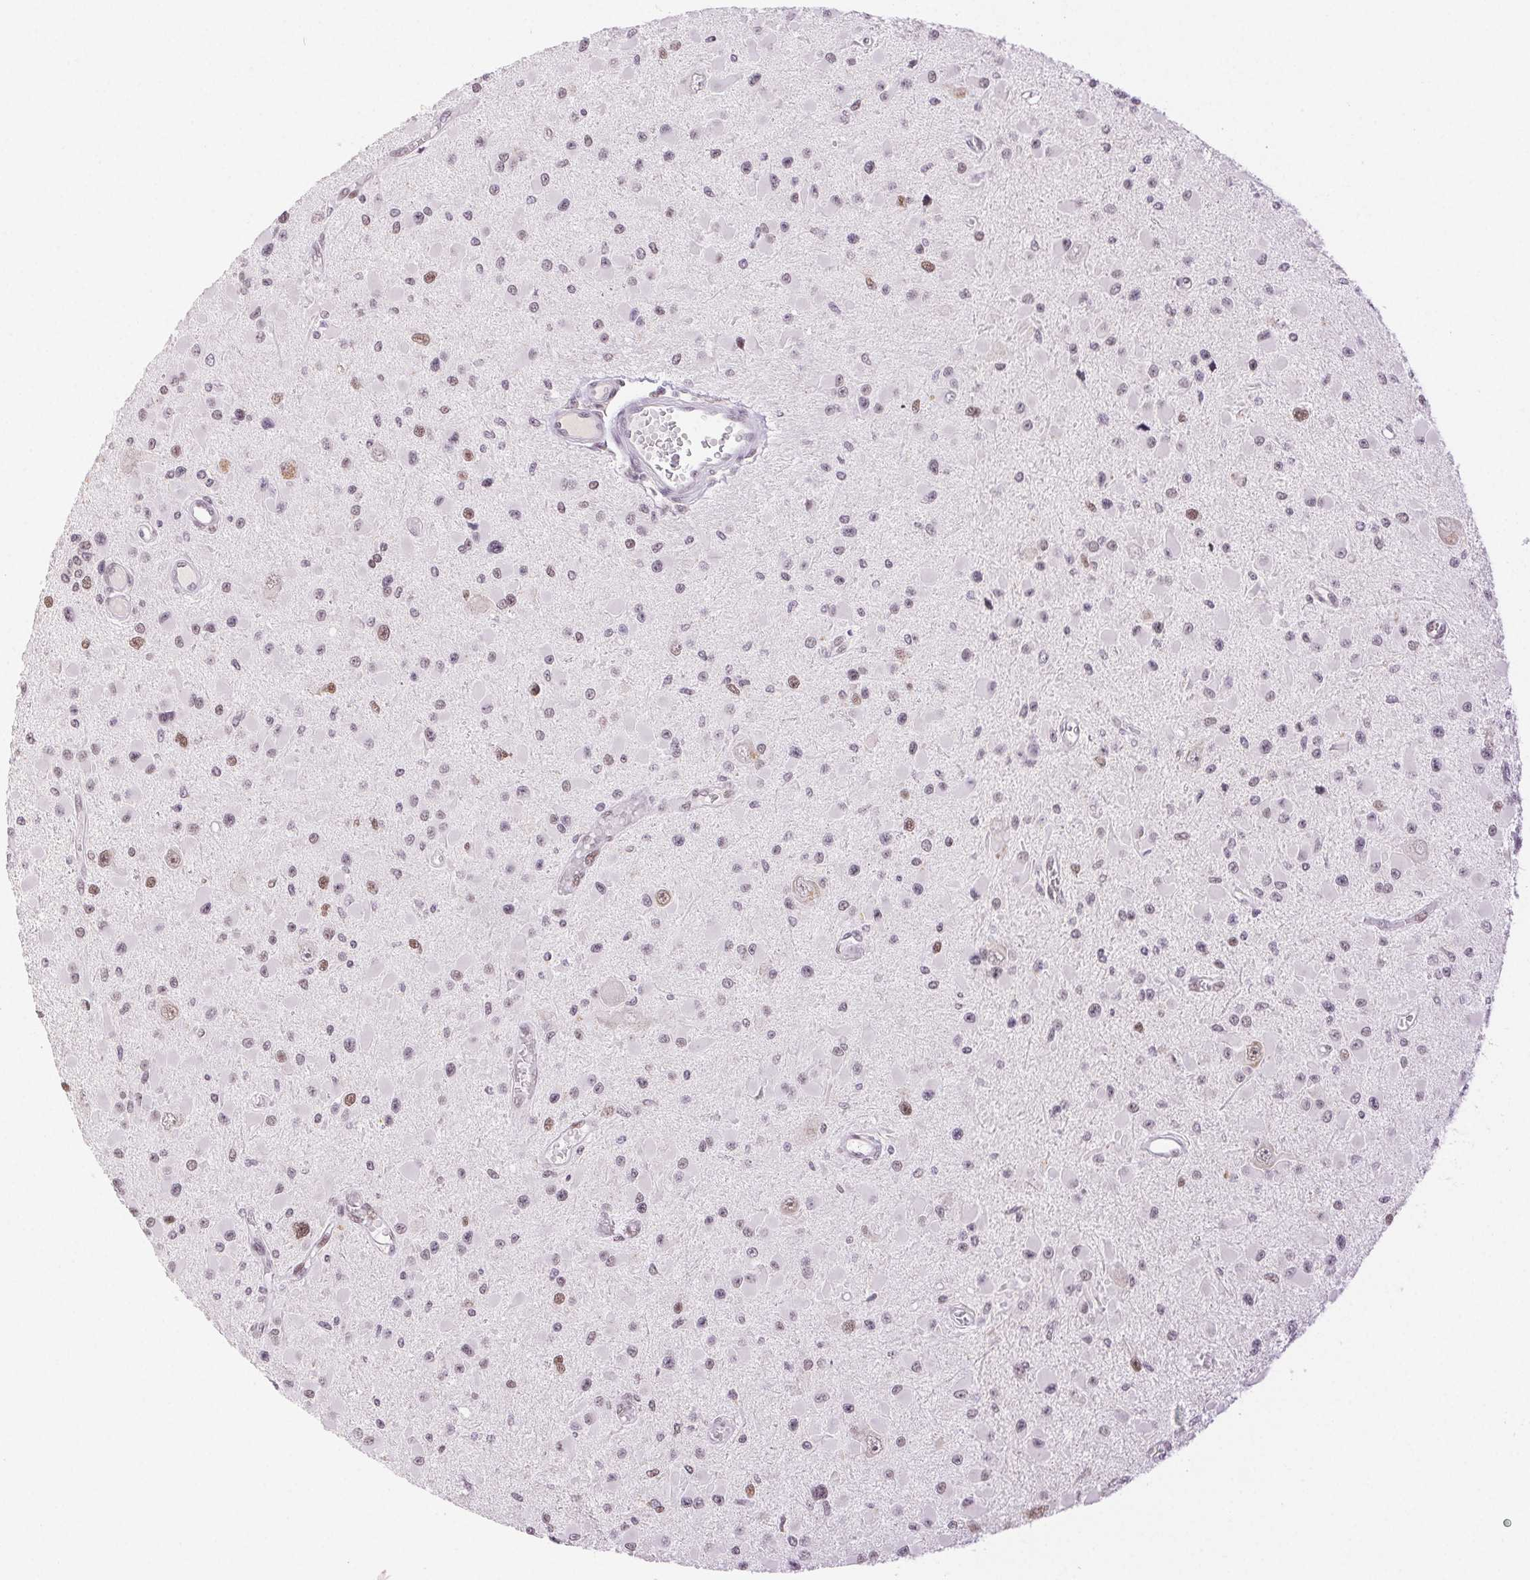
{"staining": {"intensity": "moderate", "quantity": "25%-75%", "location": "nuclear"}, "tissue": "glioma", "cell_type": "Tumor cells", "image_type": "cancer", "snomed": [{"axis": "morphology", "description": "Glioma, malignant, High grade"}, {"axis": "topography", "description": "Brain"}], "caption": "High-magnification brightfield microscopy of malignant high-grade glioma stained with DAB (brown) and counterstained with hematoxylin (blue). tumor cells exhibit moderate nuclear staining is present in approximately25%-75% of cells. (brown staining indicates protein expression, while blue staining denotes nuclei).", "gene": "H2AZ2", "patient": {"sex": "male", "age": 54}}